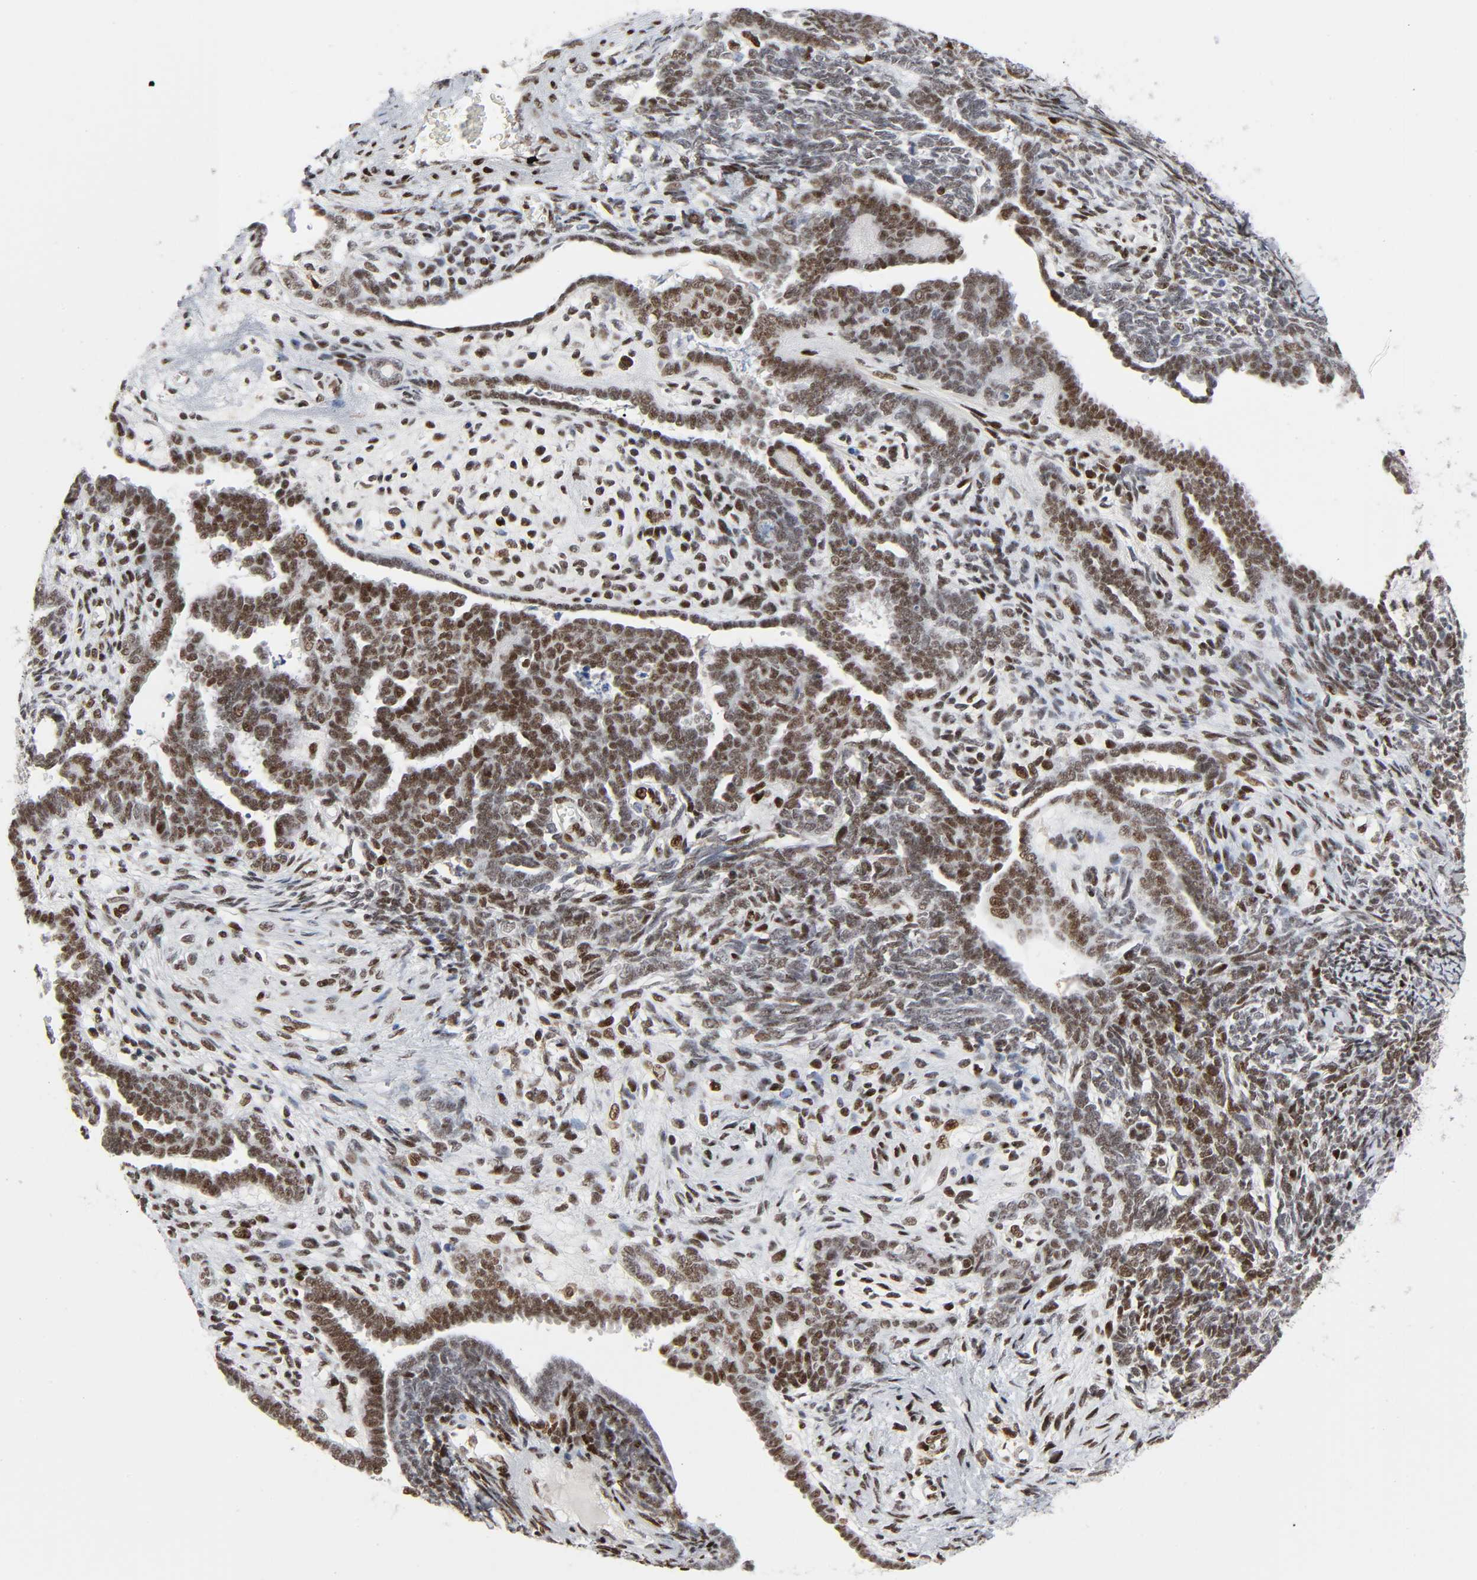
{"staining": {"intensity": "moderate", "quantity": ">75%", "location": "nuclear"}, "tissue": "endometrial cancer", "cell_type": "Tumor cells", "image_type": "cancer", "snomed": [{"axis": "morphology", "description": "Neoplasm, malignant, NOS"}, {"axis": "topography", "description": "Endometrium"}], "caption": "Moderate nuclear staining is seen in about >75% of tumor cells in endometrial cancer (malignant neoplasm).", "gene": "WAS", "patient": {"sex": "female", "age": 74}}